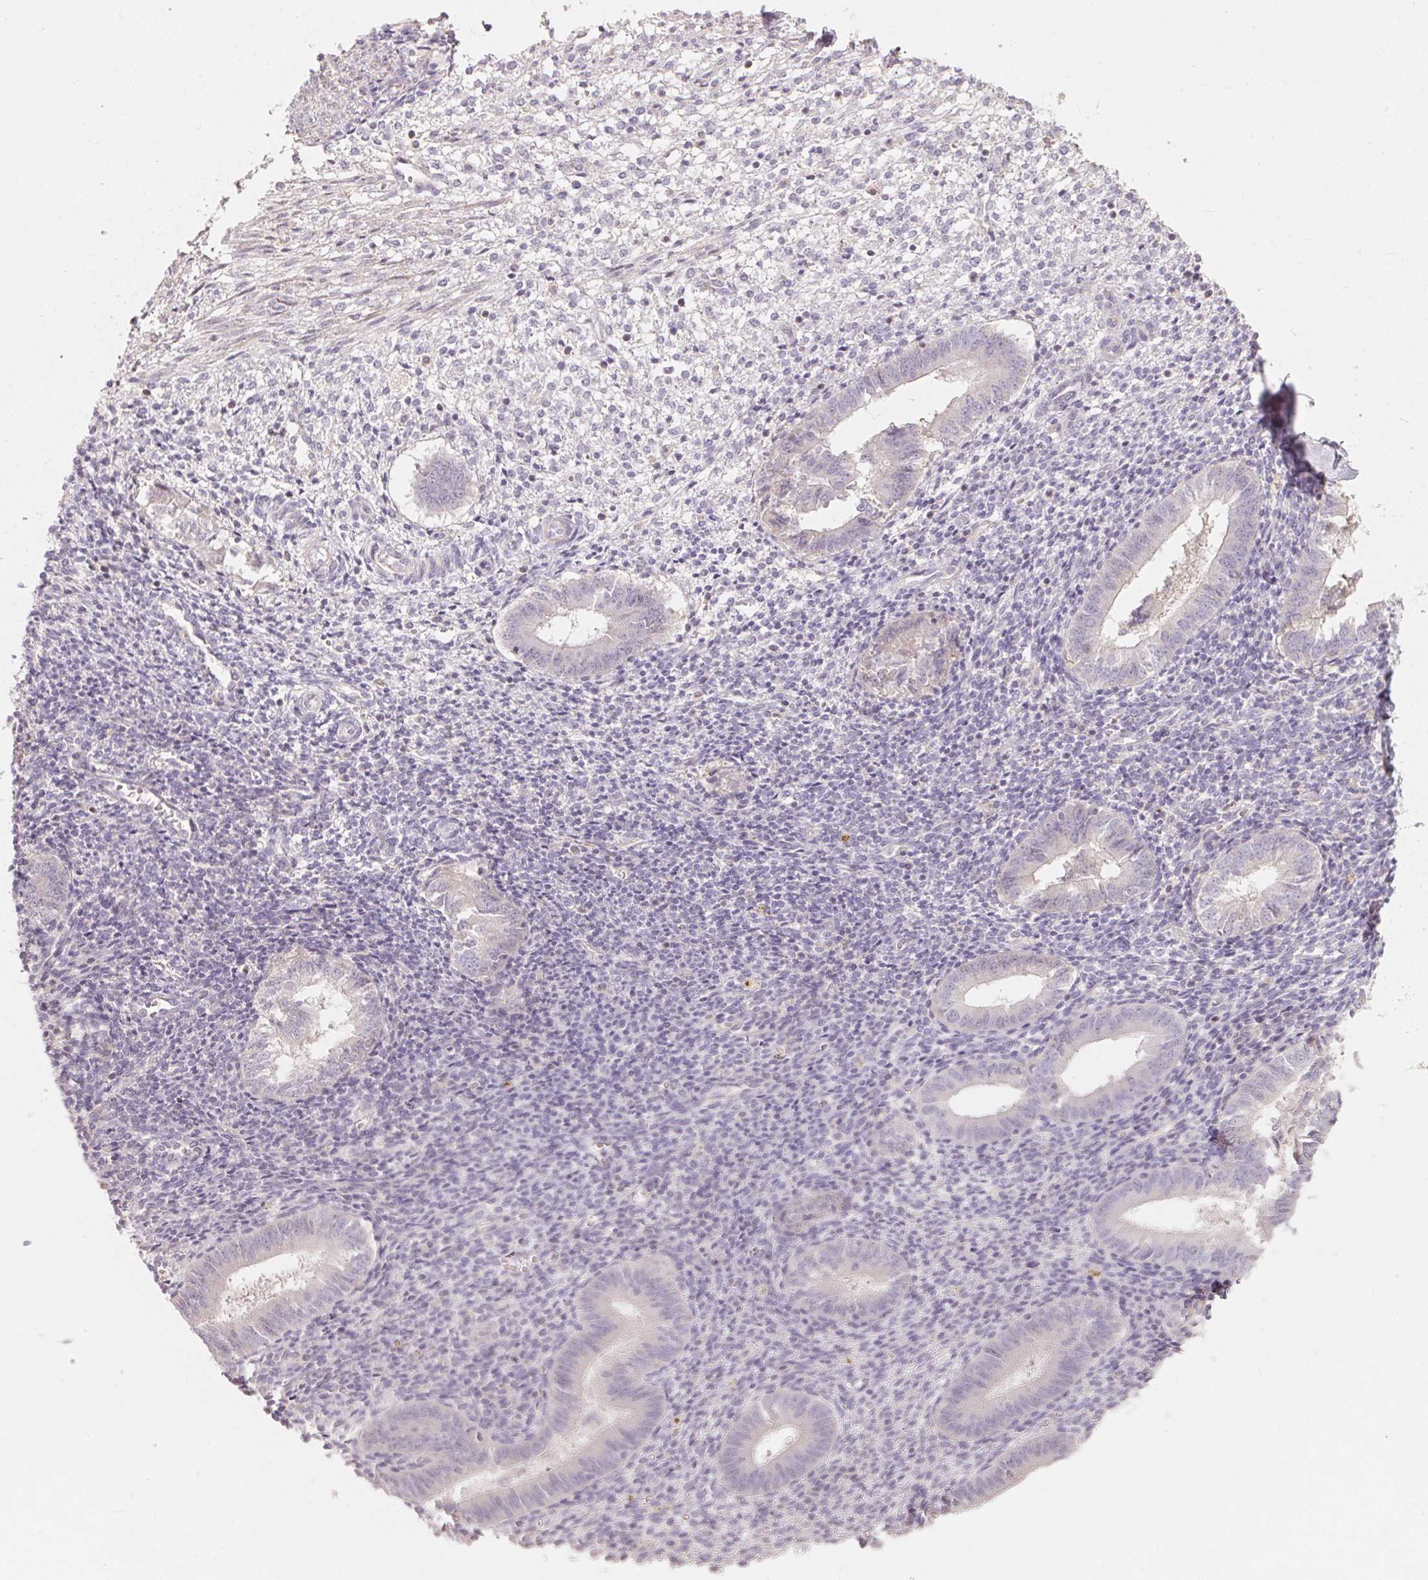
{"staining": {"intensity": "negative", "quantity": "none", "location": "none"}, "tissue": "endometrium", "cell_type": "Cells in endometrial stroma", "image_type": "normal", "snomed": [{"axis": "morphology", "description": "Normal tissue, NOS"}, {"axis": "topography", "description": "Endometrium"}], "caption": "IHC photomicrograph of normal endometrium: human endometrium stained with DAB (3,3'-diaminobenzidine) displays no significant protein staining in cells in endometrial stroma. The staining is performed using DAB (3,3'-diaminobenzidine) brown chromogen with nuclei counter-stained in using hematoxylin.", "gene": "TP53AIP1", "patient": {"sex": "female", "age": 25}}